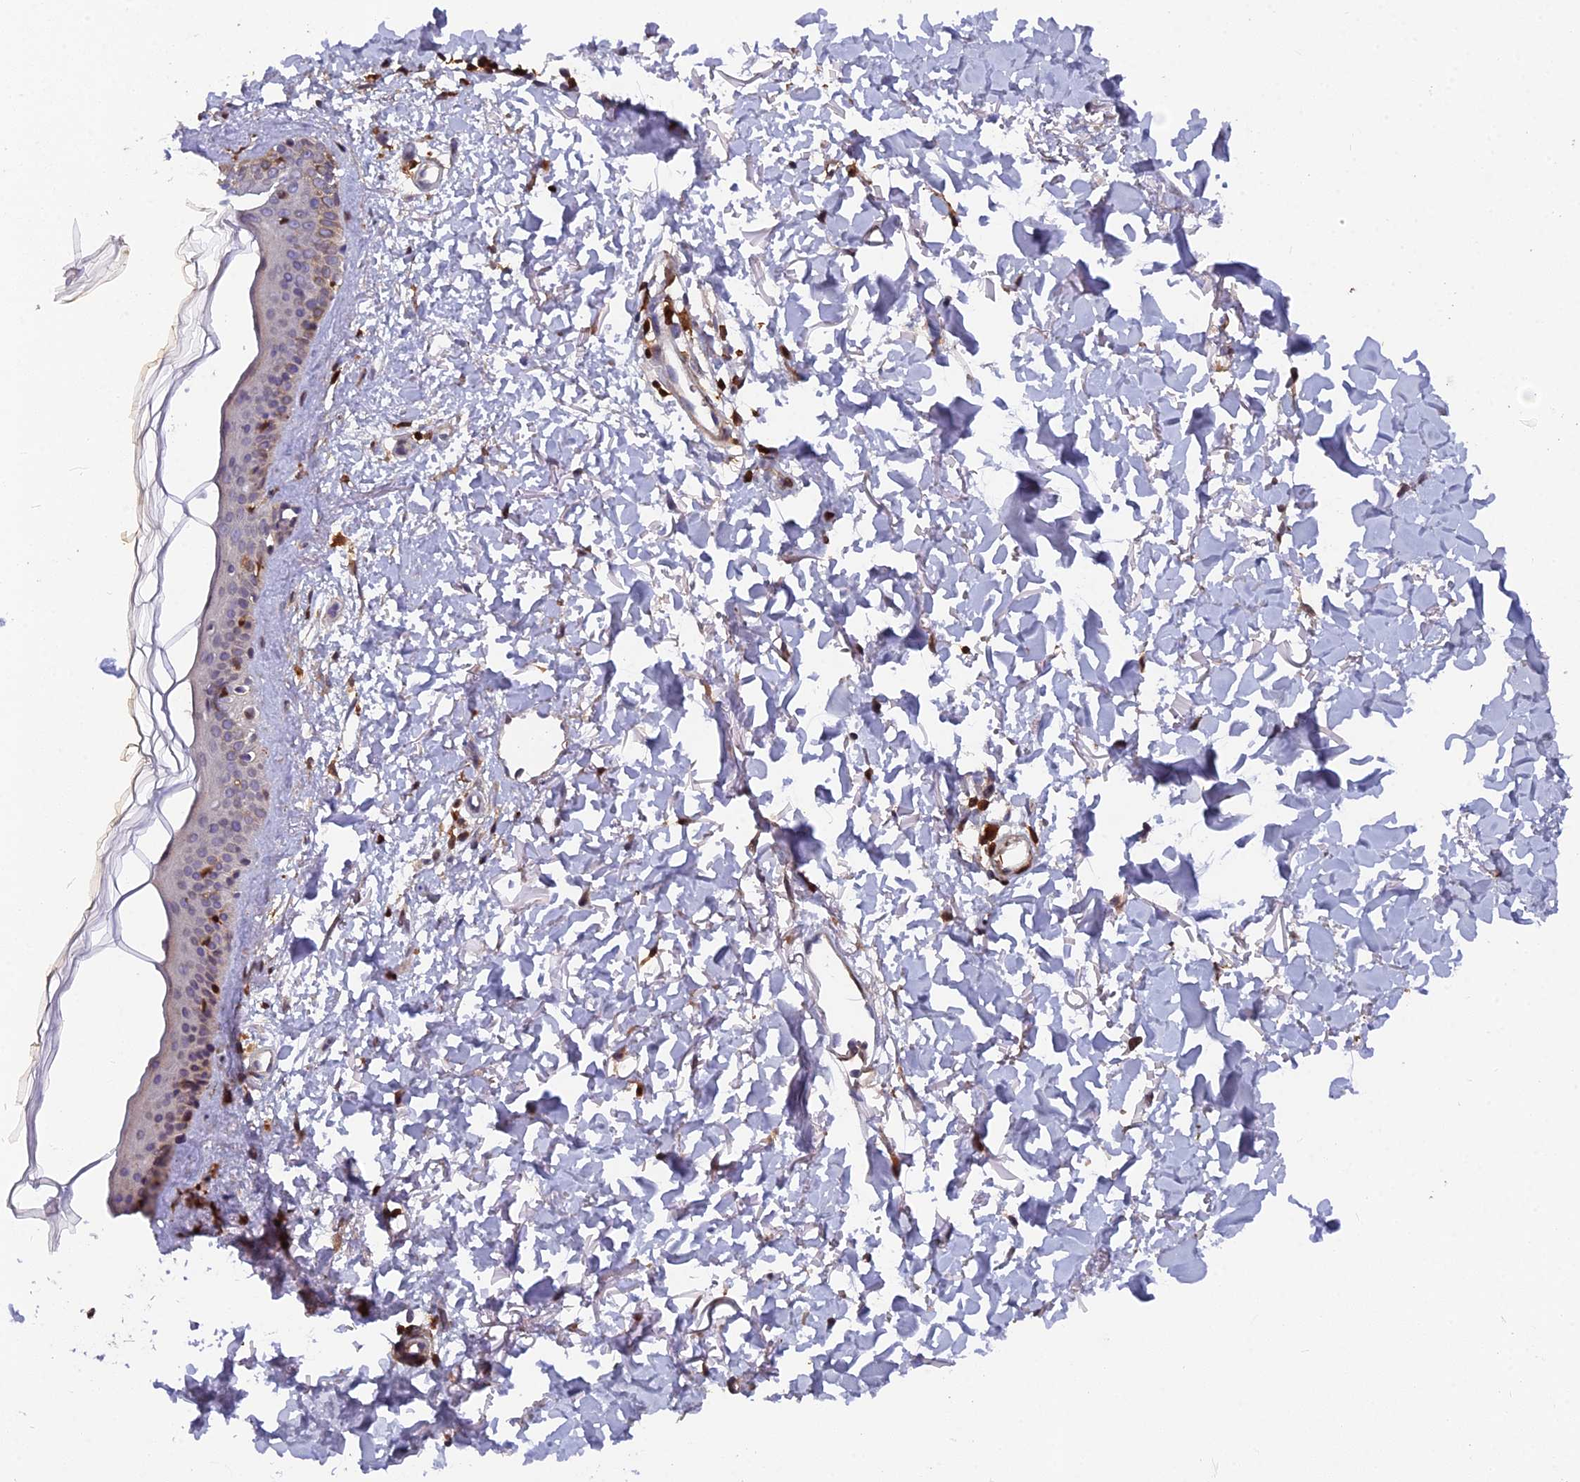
{"staining": {"intensity": "strong", "quantity": ">75%", "location": "cytoplasmic/membranous"}, "tissue": "skin", "cell_type": "Fibroblasts", "image_type": "normal", "snomed": [{"axis": "morphology", "description": "Normal tissue, NOS"}, {"axis": "topography", "description": "Skin"}], "caption": "This photomicrograph displays immunohistochemistry staining of unremarkable human skin, with high strong cytoplasmic/membranous staining in about >75% of fibroblasts.", "gene": "GALK2", "patient": {"sex": "female", "age": 58}}